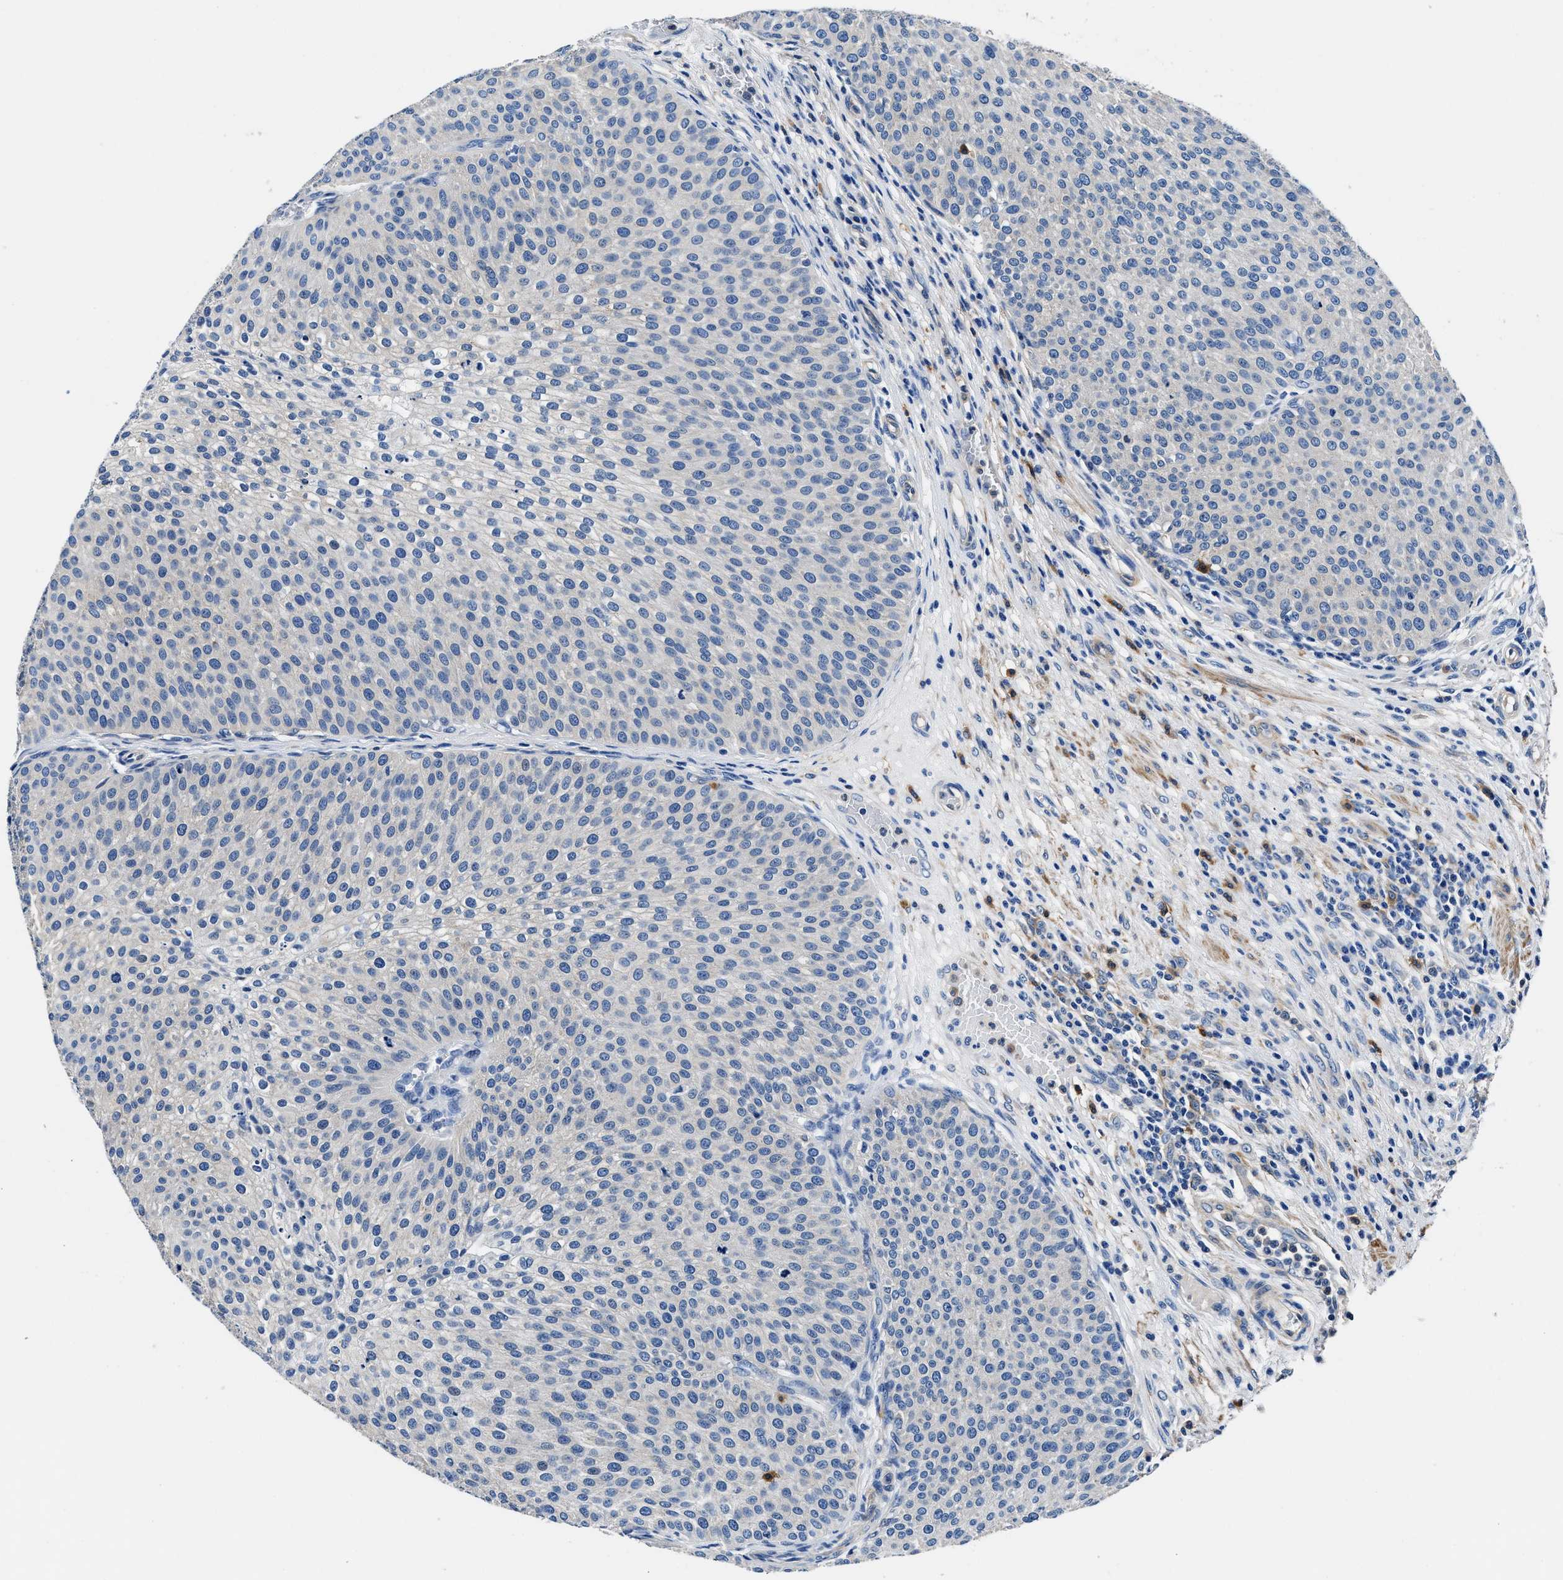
{"staining": {"intensity": "negative", "quantity": "none", "location": "none"}, "tissue": "urothelial cancer", "cell_type": "Tumor cells", "image_type": "cancer", "snomed": [{"axis": "morphology", "description": "Urothelial carcinoma, Low grade"}, {"axis": "topography", "description": "Smooth muscle"}, {"axis": "topography", "description": "Urinary bladder"}], "caption": "There is no significant staining in tumor cells of urothelial cancer. (Brightfield microscopy of DAB immunohistochemistry at high magnification).", "gene": "NEU1", "patient": {"sex": "male", "age": 60}}